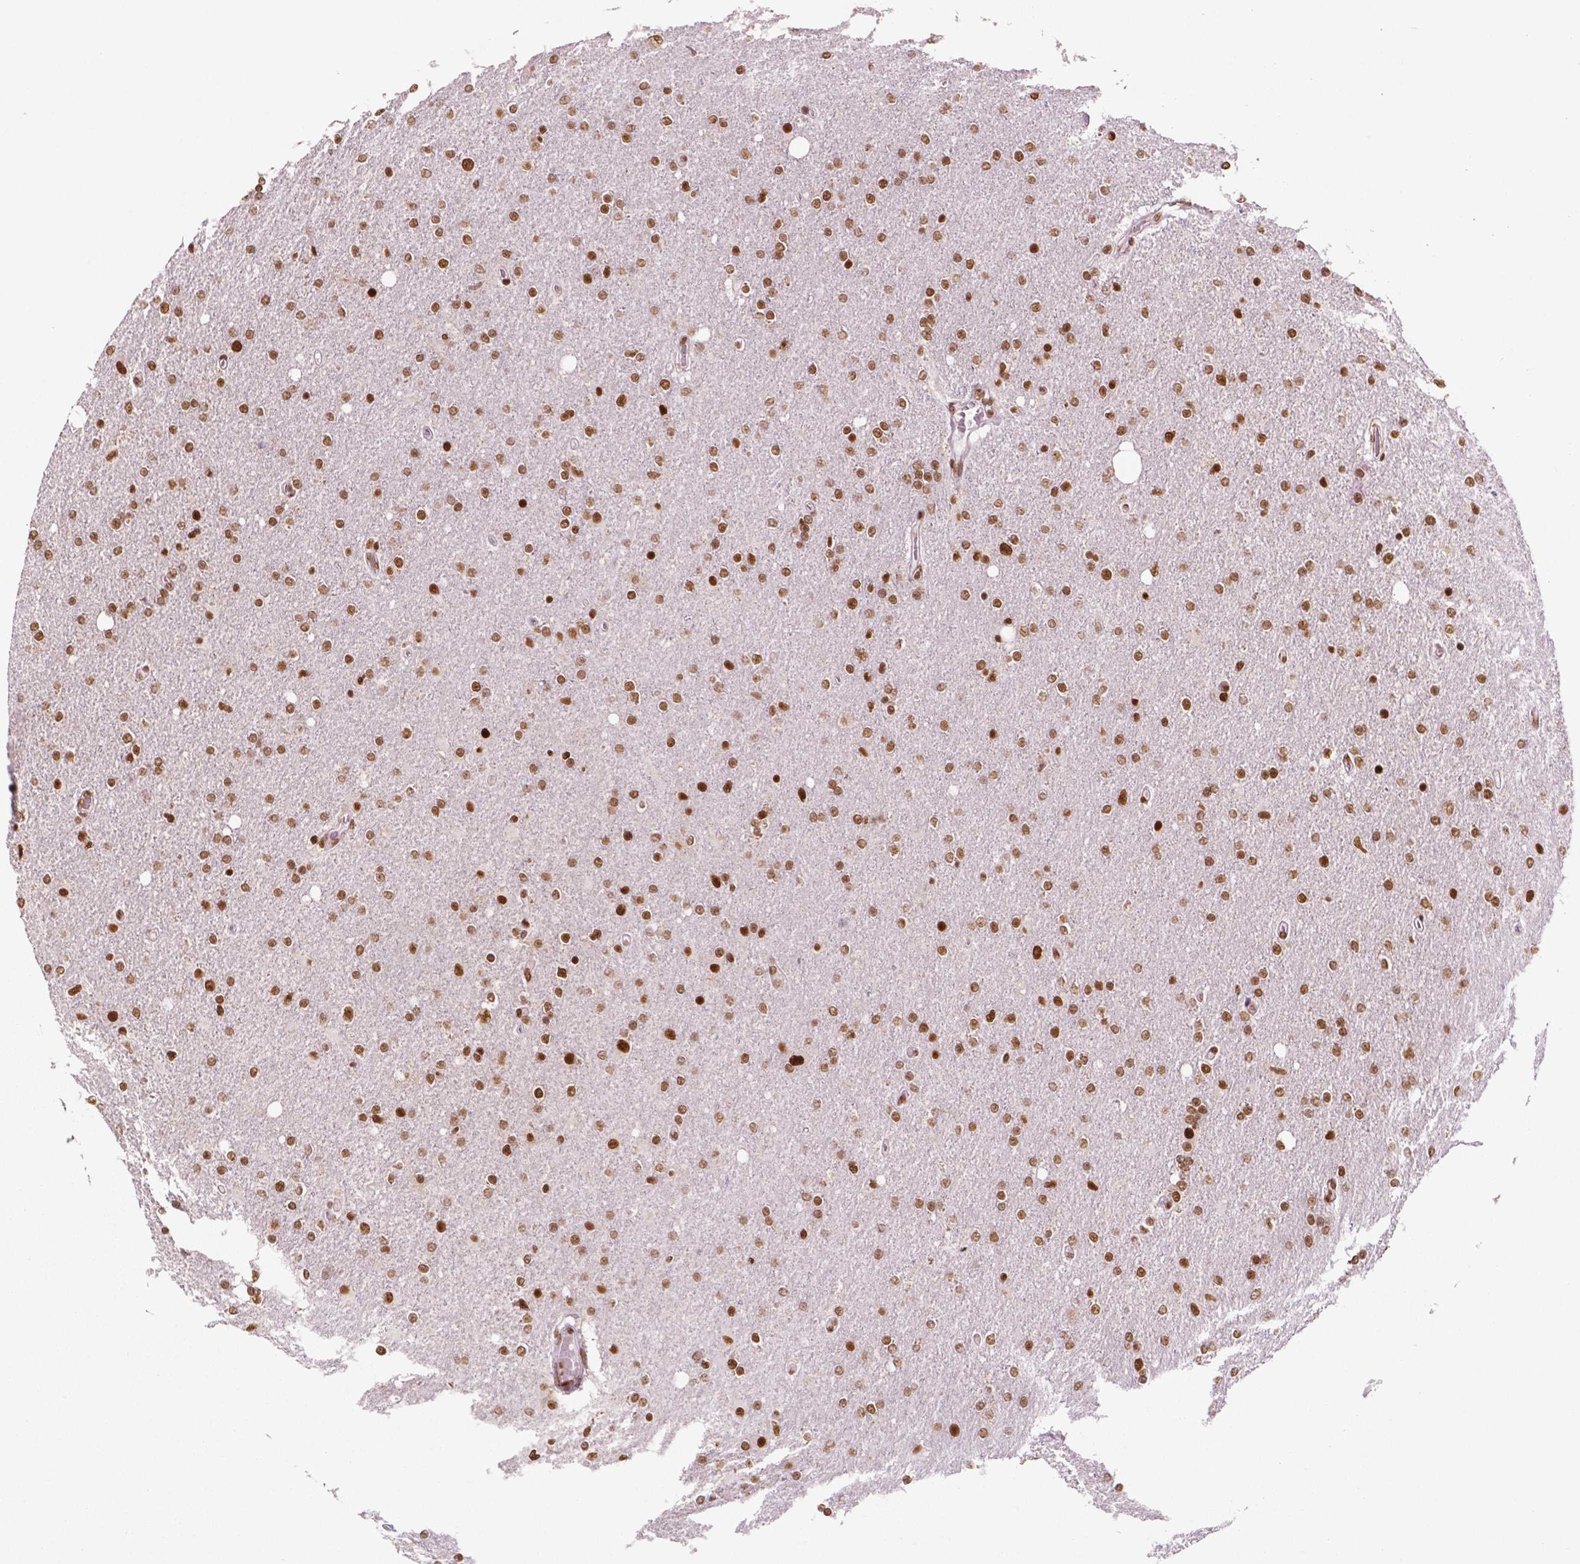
{"staining": {"intensity": "moderate", "quantity": "25%-75%", "location": "nuclear"}, "tissue": "glioma", "cell_type": "Tumor cells", "image_type": "cancer", "snomed": [{"axis": "morphology", "description": "Glioma, malignant, High grade"}, {"axis": "topography", "description": "Cerebral cortex"}], "caption": "This photomicrograph exhibits immunohistochemistry staining of glioma, with medium moderate nuclear positivity in about 25%-75% of tumor cells.", "gene": "MLH1", "patient": {"sex": "male", "age": 70}}